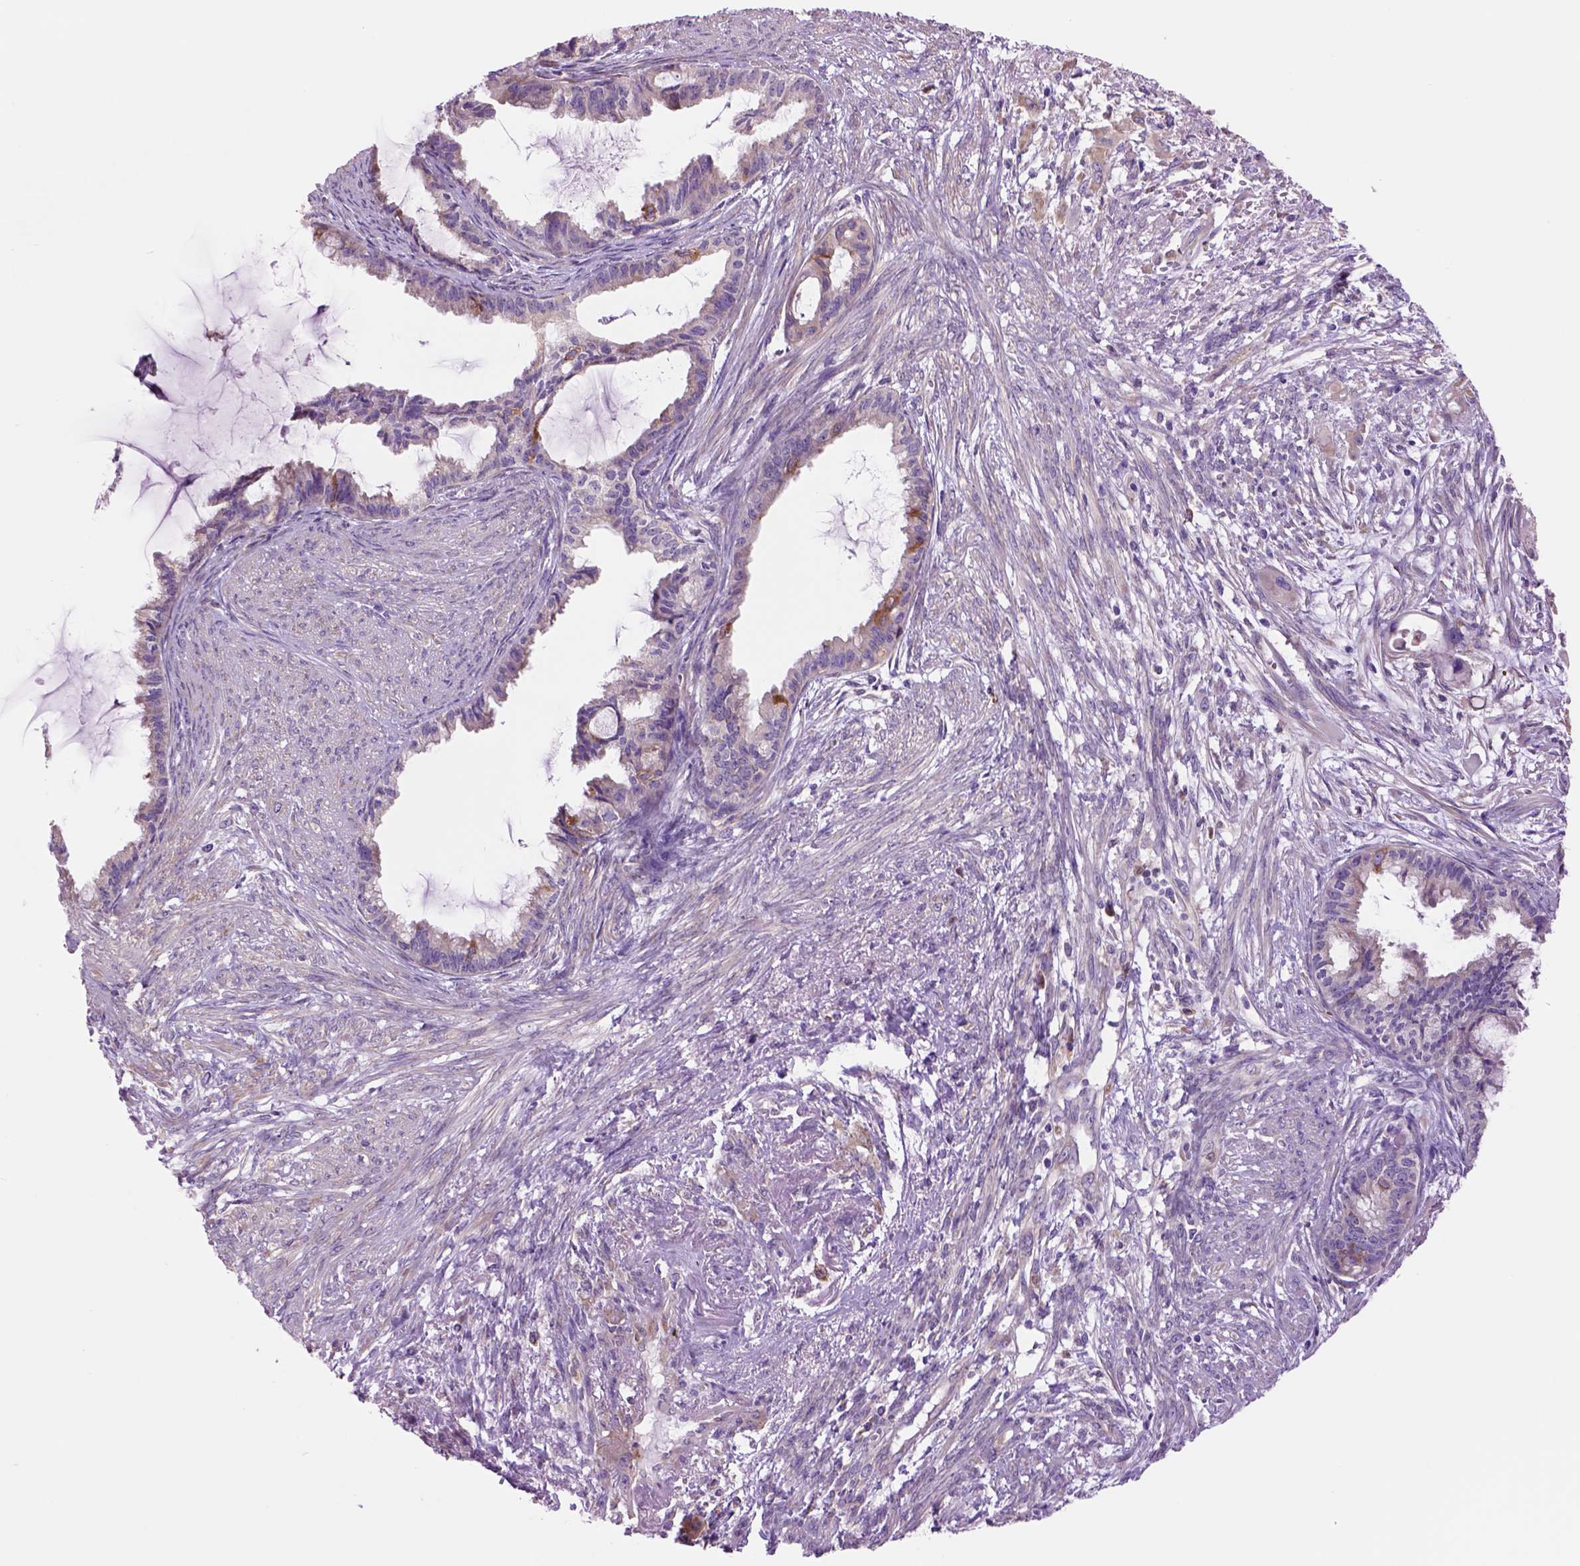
{"staining": {"intensity": "moderate", "quantity": "<25%", "location": "cytoplasmic/membranous"}, "tissue": "endometrial cancer", "cell_type": "Tumor cells", "image_type": "cancer", "snomed": [{"axis": "morphology", "description": "Adenocarcinoma, NOS"}, {"axis": "topography", "description": "Endometrium"}], "caption": "Human endometrial cancer (adenocarcinoma) stained with a protein marker displays moderate staining in tumor cells.", "gene": "PIAS3", "patient": {"sex": "female", "age": 86}}